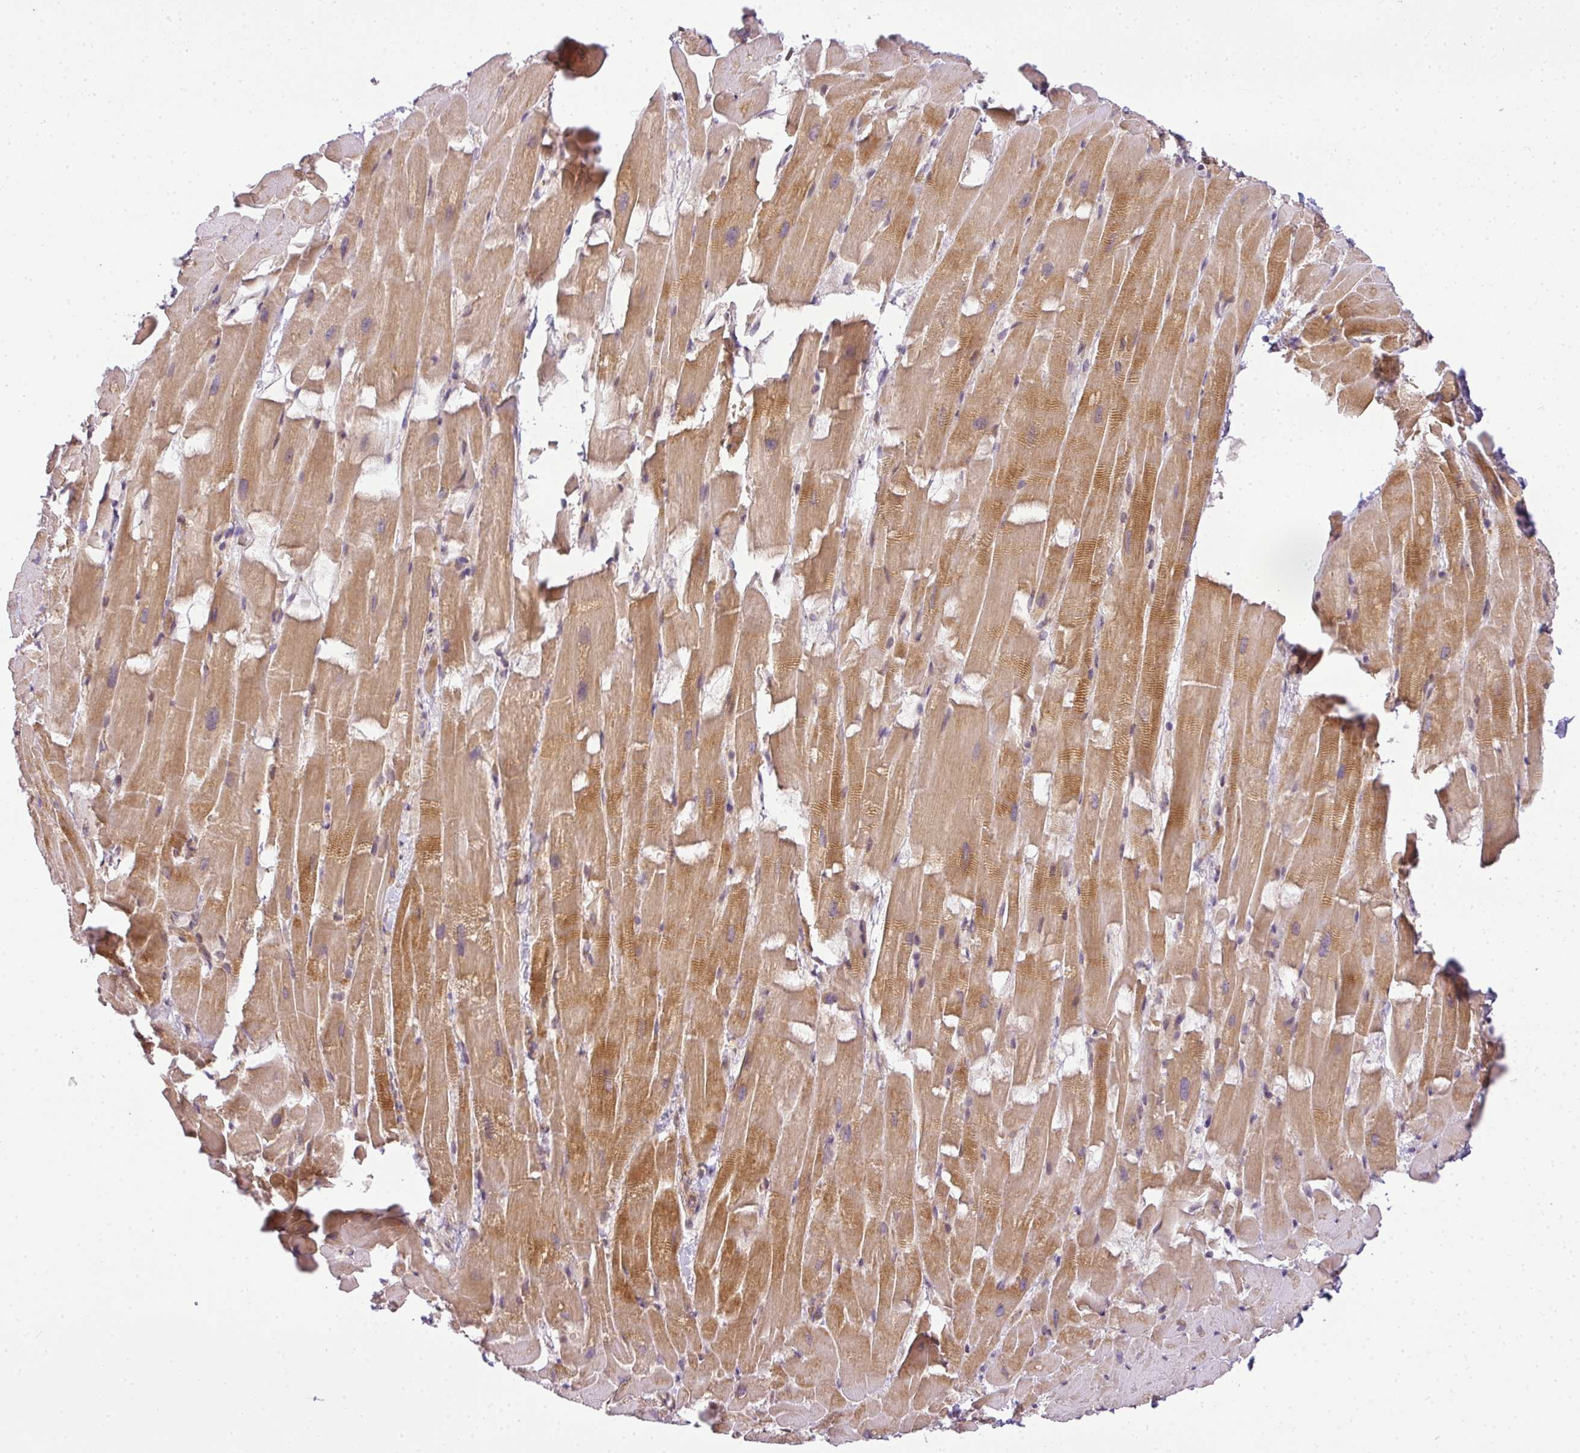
{"staining": {"intensity": "moderate", "quantity": "25%-75%", "location": "cytoplasmic/membranous"}, "tissue": "heart muscle", "cell_type": "Cardiomyocytes", "image_type": "normal", "snomed": [{"axis": "morphology", "description": "Normal tissue, NOS"}, {"axis": "topography", "description": "Heart"}], "caption": "Immunohistochemistry (IHC) micrograph of normal human heart muscle stained for a protein (brown), which exhibits medium levels of moderate cytoplasmic/membranous staining in about 25%-75% of cardiomyocytes.", "gene": "C1orf226", "patient": {"sex": "male", "age": 37}}